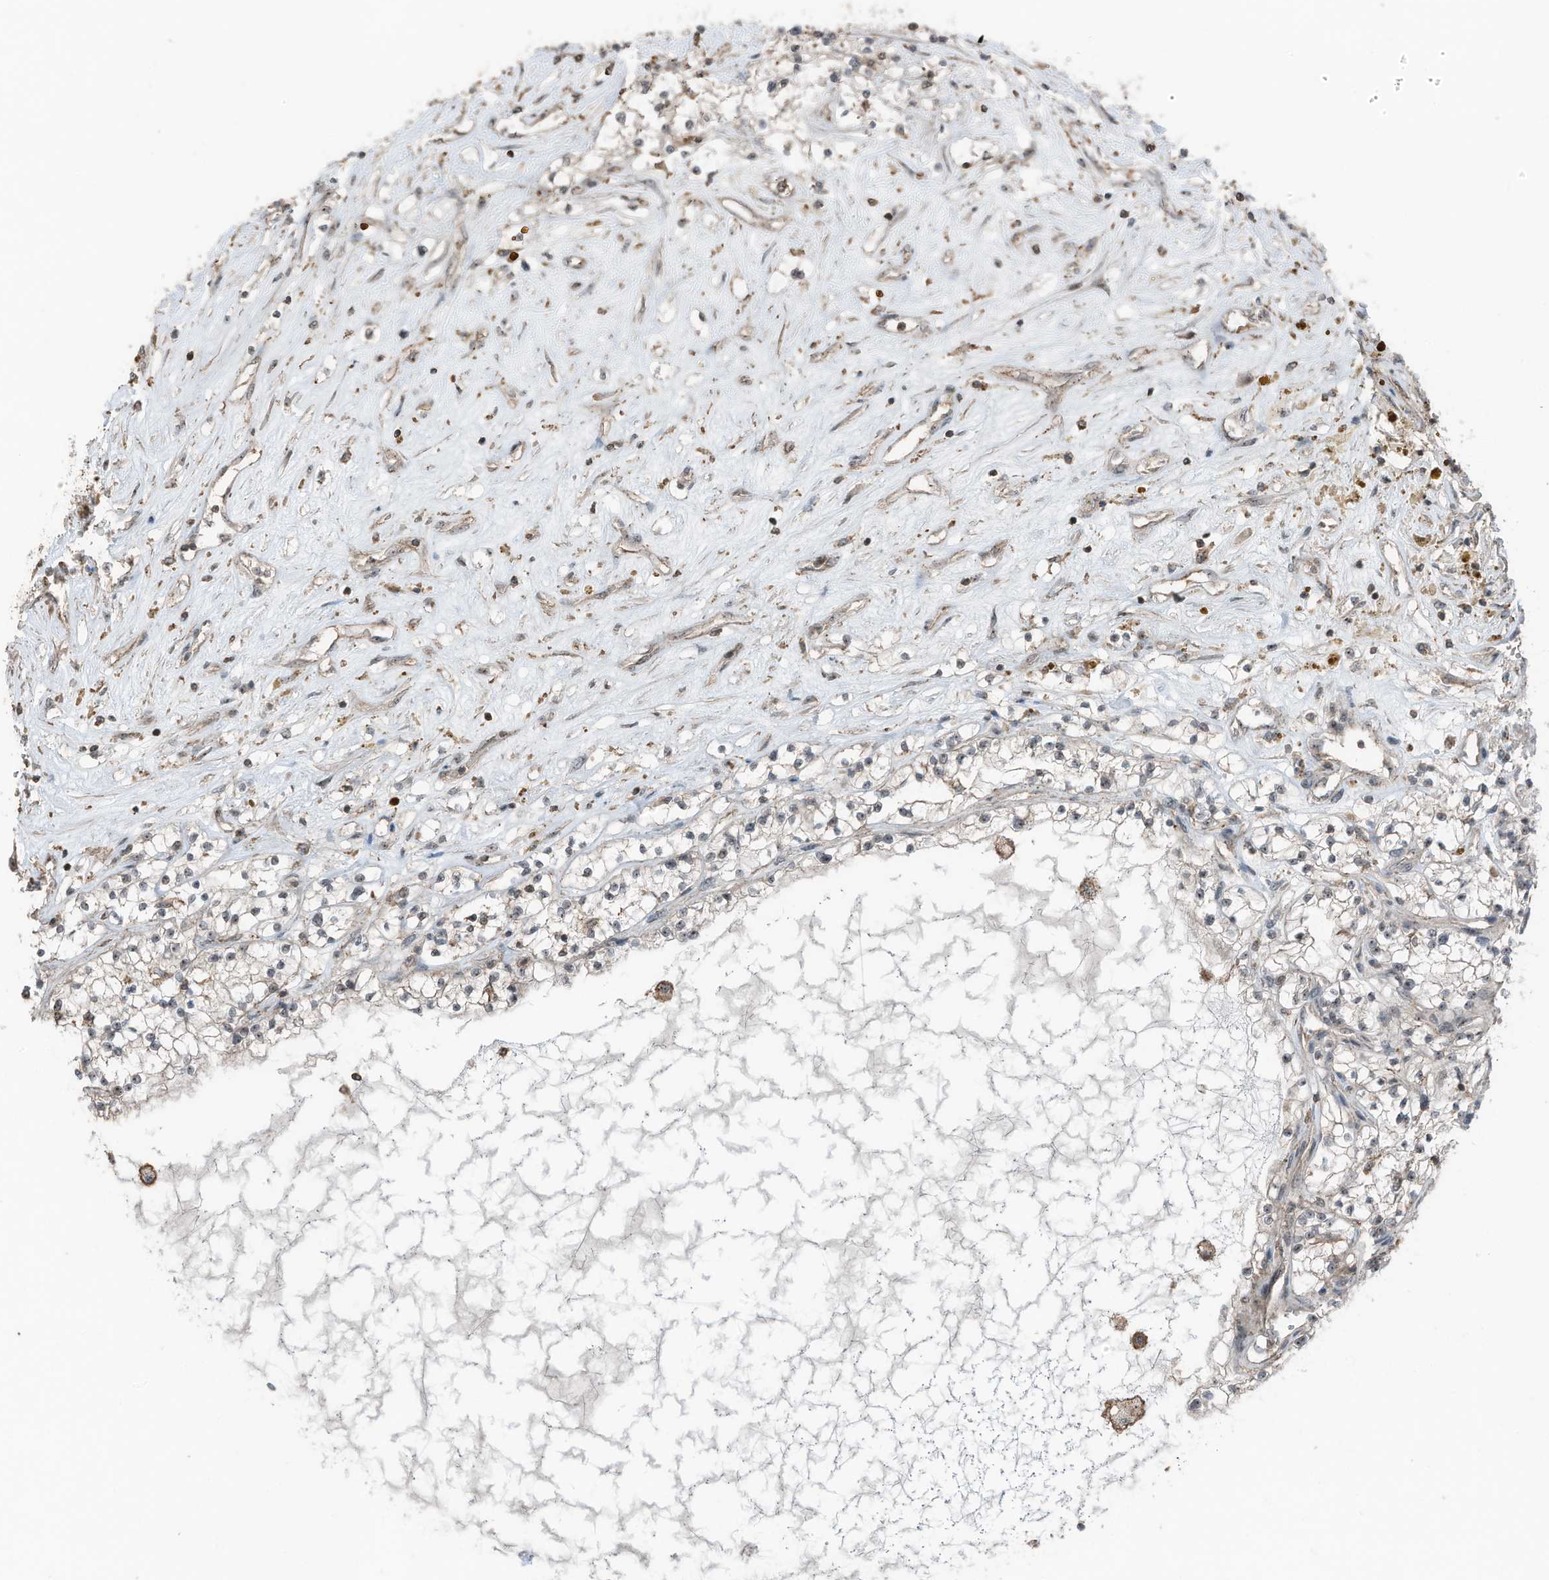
{"staining": {"intensity": "moderate", "quantity": "25%-75%", "location": "nuclear"}, "tissue": "renal cancer", "cell_type": "Tumor cells", "image_type": "cancer", "snomed": [{"axis": "morphology", "description": "Normal tissue, NOS"}, {"axis": "morphology", "description": "Adenocarcinoma, NOS"}, {"axis": "topography", "description": "Kidney"}], "caption": "A high-resolution photomicrograph shows immunohistochemistry (IHC) staining of adenocarcinoma (renal), which displays moderate nuclear staining in approximately 25%-75% of tumor cells.", "gene": "UTP3", "patient": {"sex": "male", "age": 68}}